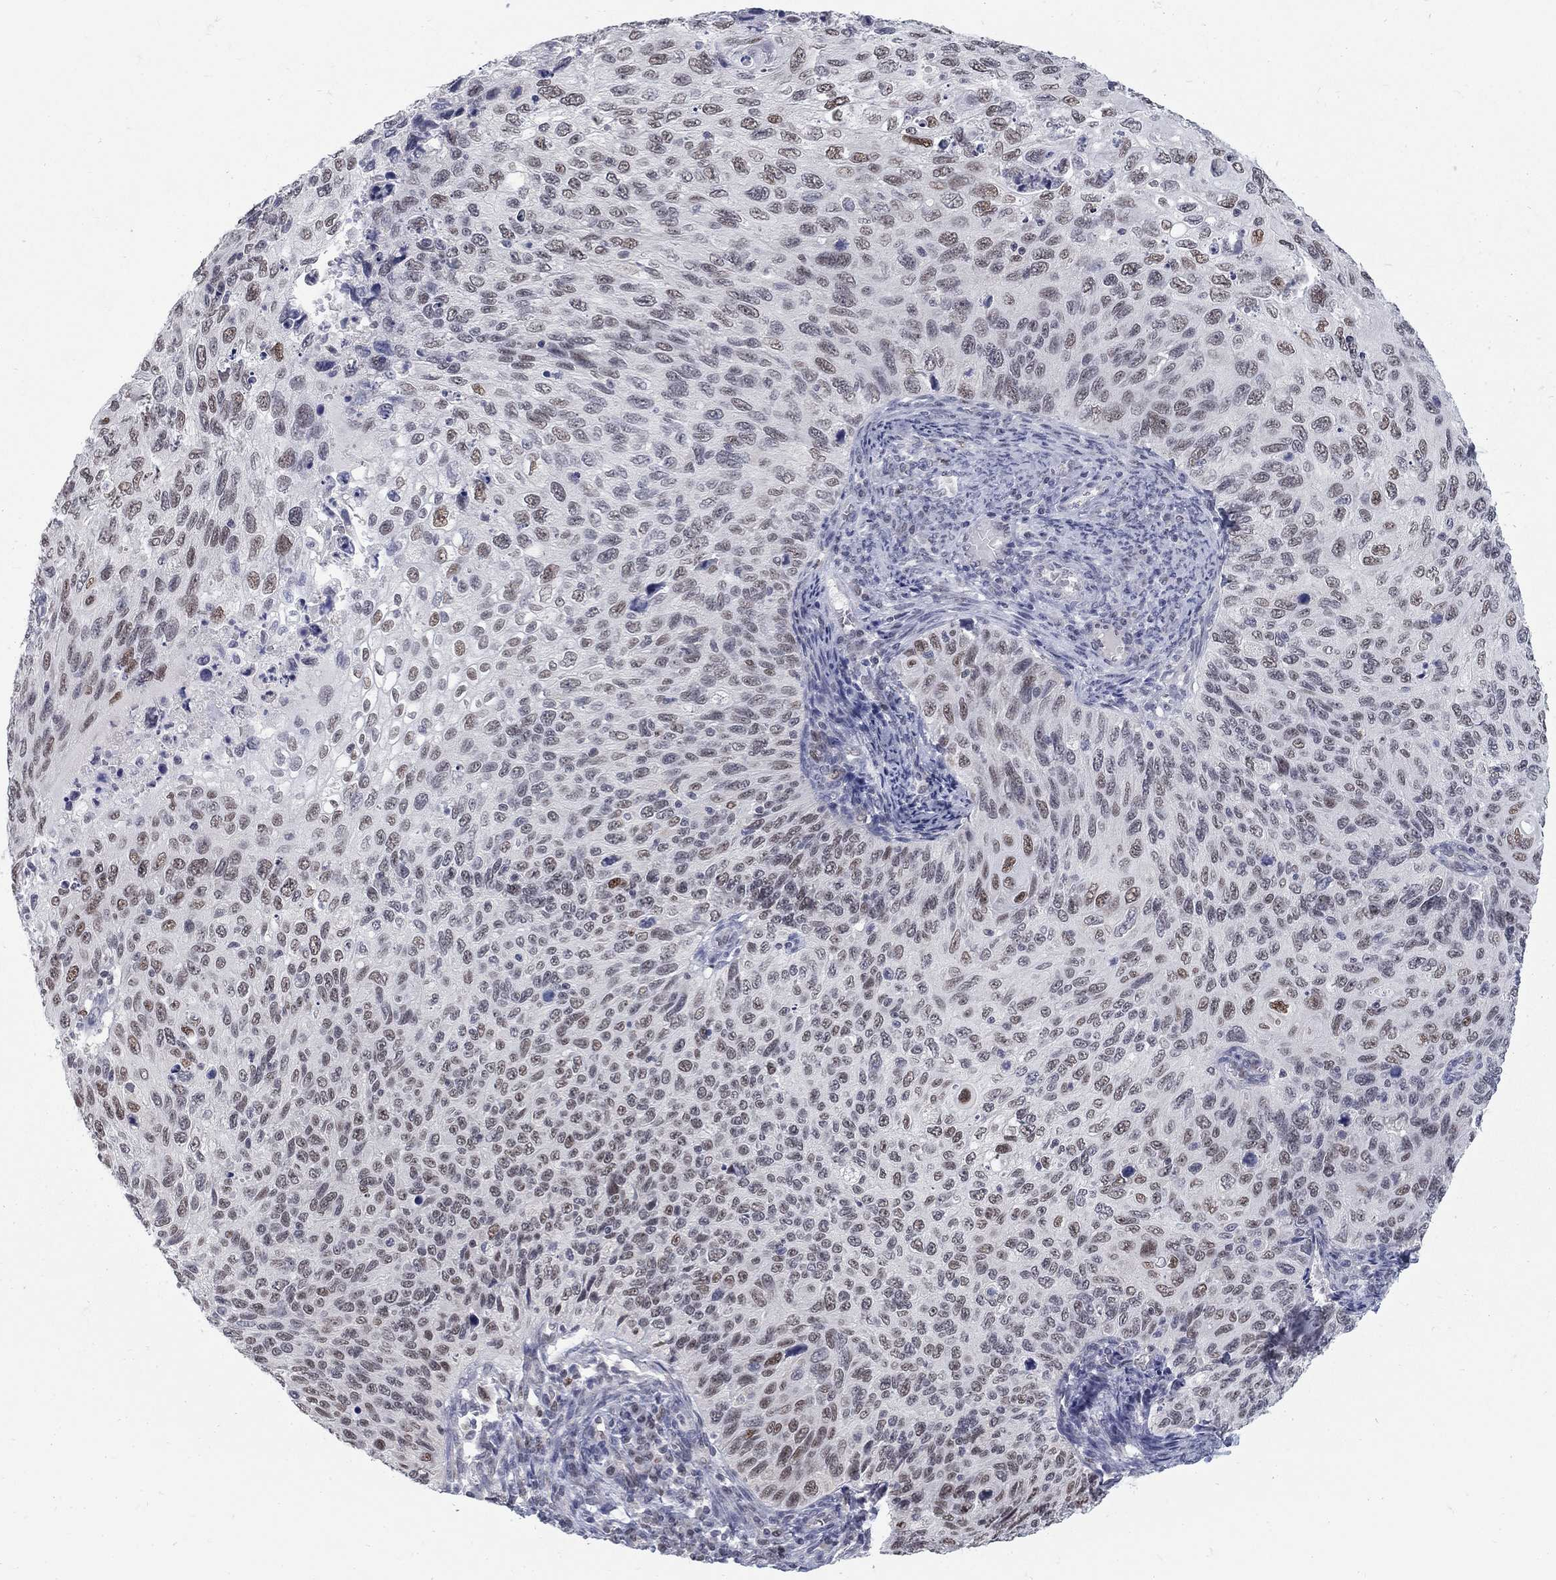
{"staining": {"intensity": "moderate", "quantity": "<25%", "location": "nuclear"}, "tissue": "cervical cancer", "cell_type": "Tumor cells", "image_type": "cancer", "snomed": [{"axis": "morphology", "description": "Squamous cell carcinoma, NOS"}, {"axis": "topography", "description": "Cervix"}], "caption": "Moderate nuclear expression for a protein is seen in about <25% of tumor cells of squamous cell carcinoma (cervical) using immunohistochemistry (IHC).", "gene": "GCFC2", "patient": {"sex": "female", "age": 70}}